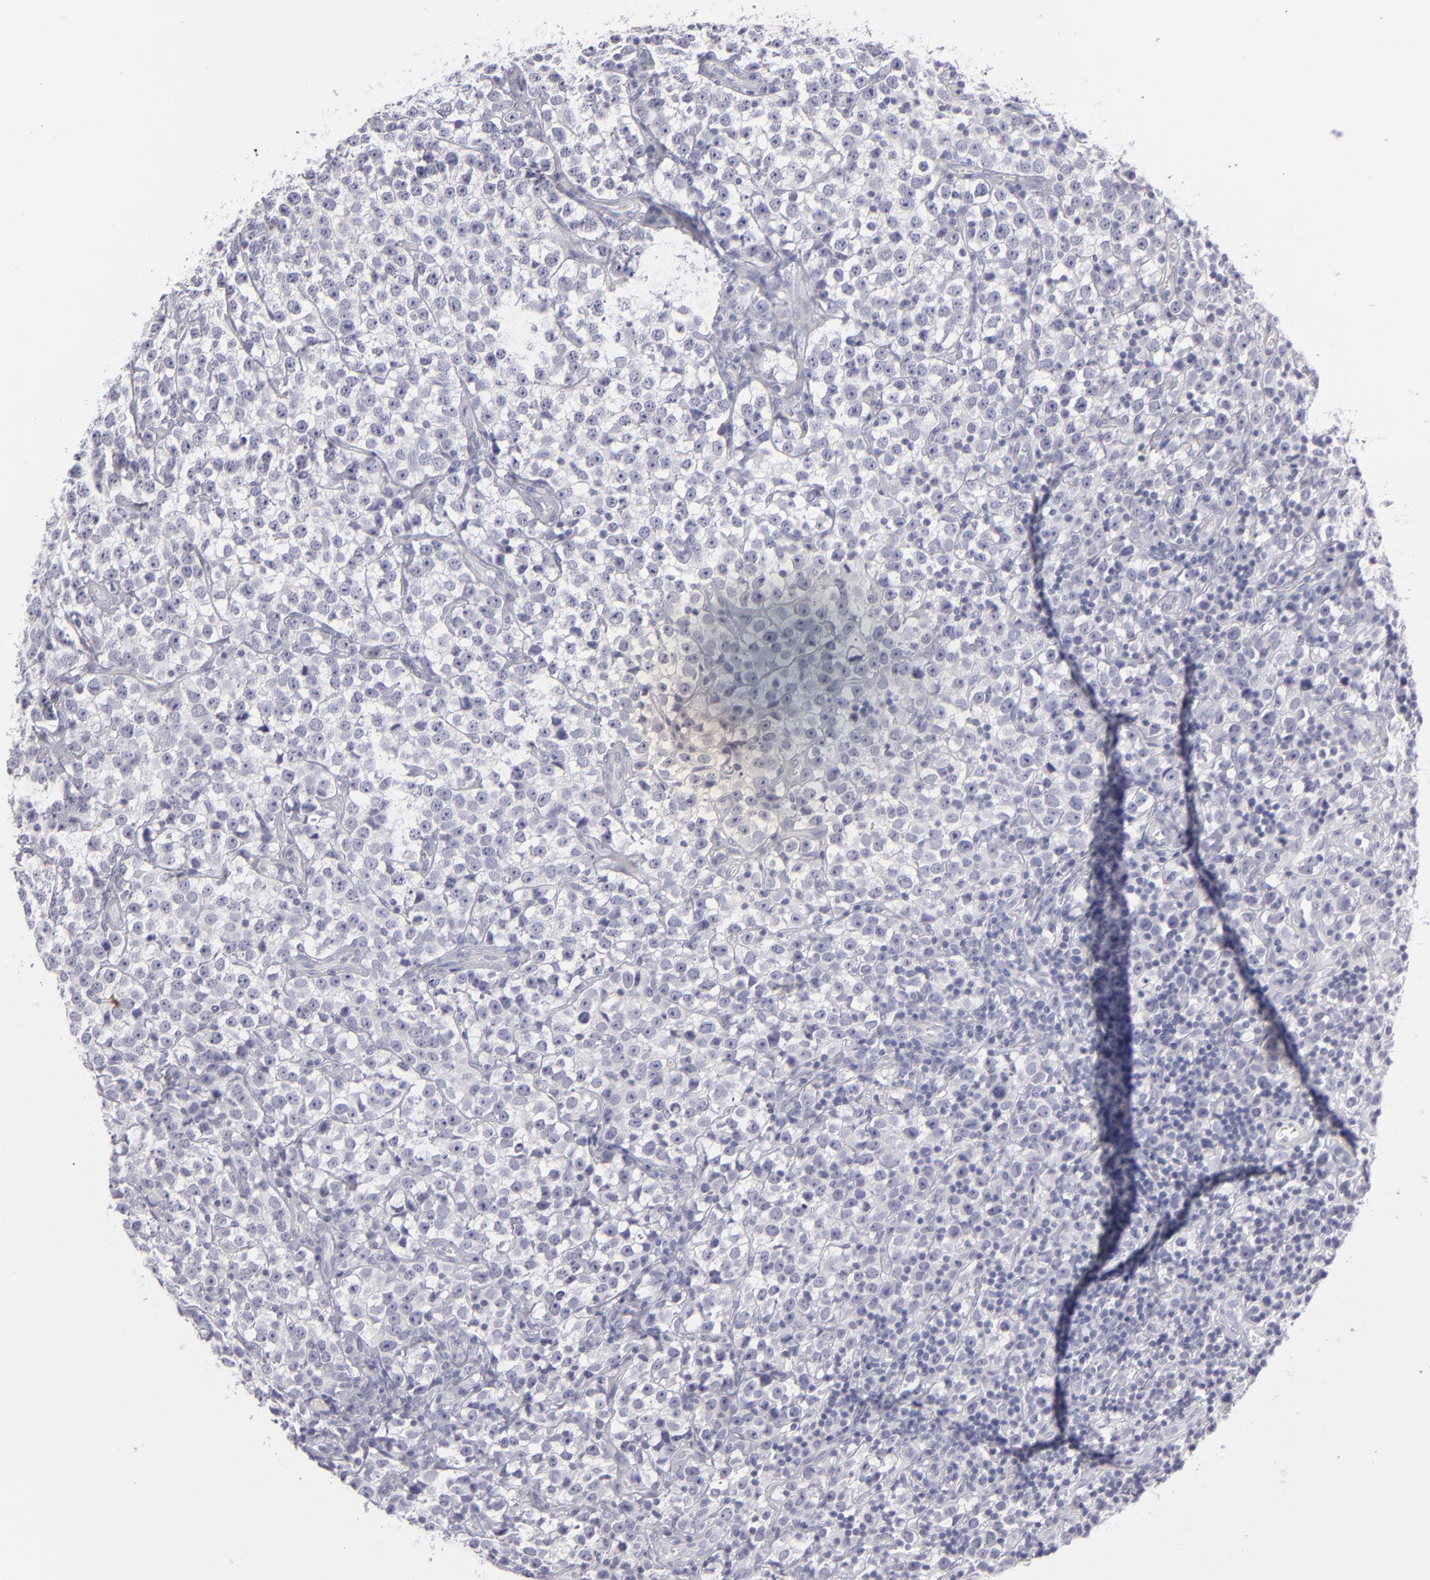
{"staining": {"intensity": "negative", "quantity": "none", "location": "none"}, "tissue": "testis cancer", "cell_type": "Tumor cells", "image_type": "cancer", "snomed": [{"axis": "morphology", "description": "Seminoma, NOS"}, {"axis": "topography", "description": "Testis"}], "caption": "Testis seminoma was stained to show a protein in brown. There is no significant expression in tumor cells. Nuclei are stained in blue.", "gene": "ITGB4", "patient": {"sex": "male", "age": 25}}